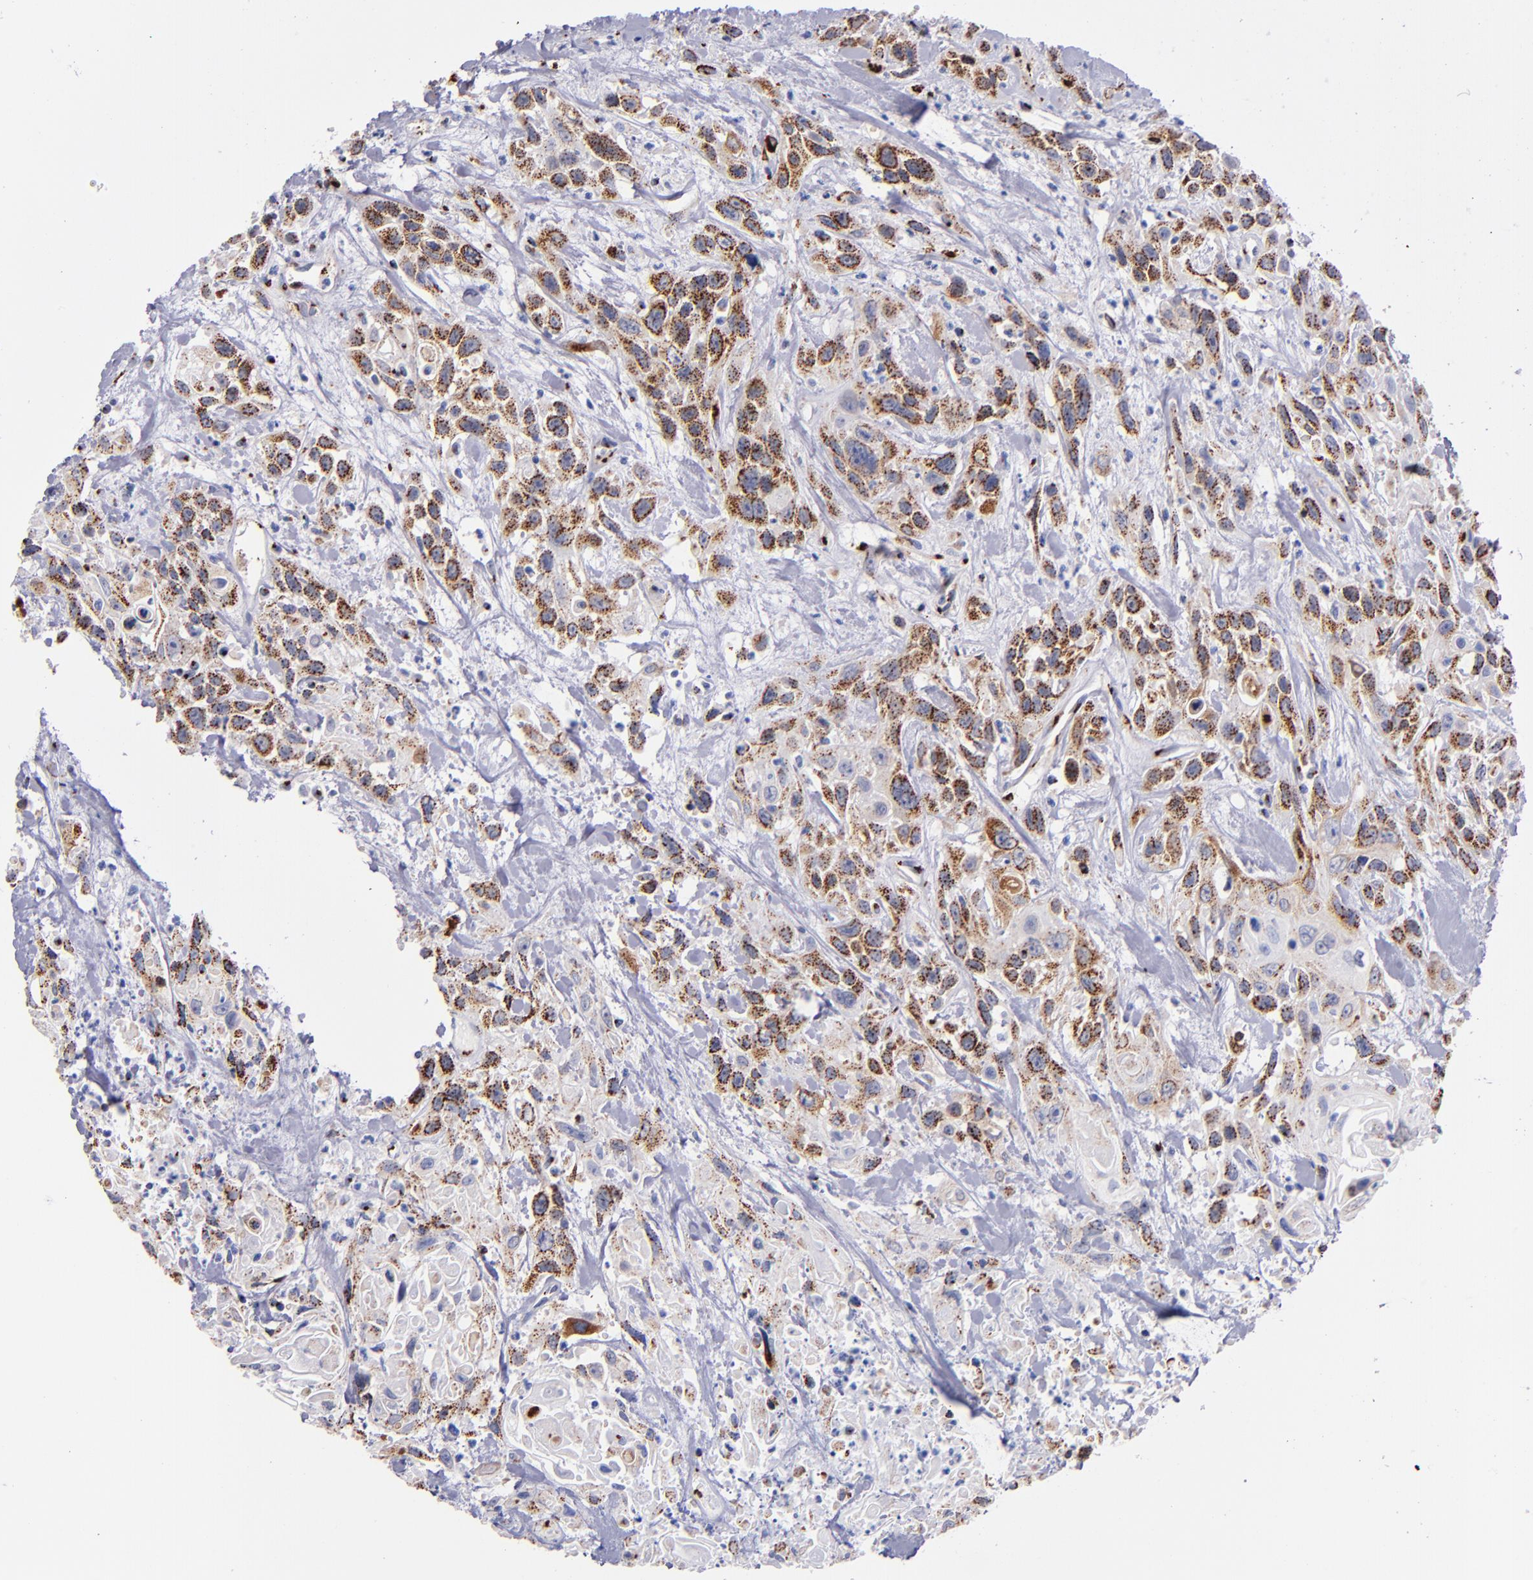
{"staining": {"intensity": "moderate", "quantity": ">75%", "location": "cytoplasmic/membranous"}, "tissue": "urothelial cancer", "cell_type": "Tumor cells", "image_type": "cancer", "snomed": [{"axis": "morphology", "description": "Urothelial carcinoma, High grade"}, {"axis": "topography", "description": "Urinary bladder"}], "caption": "Approximately >75% of tumor cells in urothelial cancer exhibit moderate cytoplasmic/membranous protein staining as visualized by brown immunohistochemical staining.", "gene": "GOLIM4", "patient": {"sex": "female", "age": 84}}